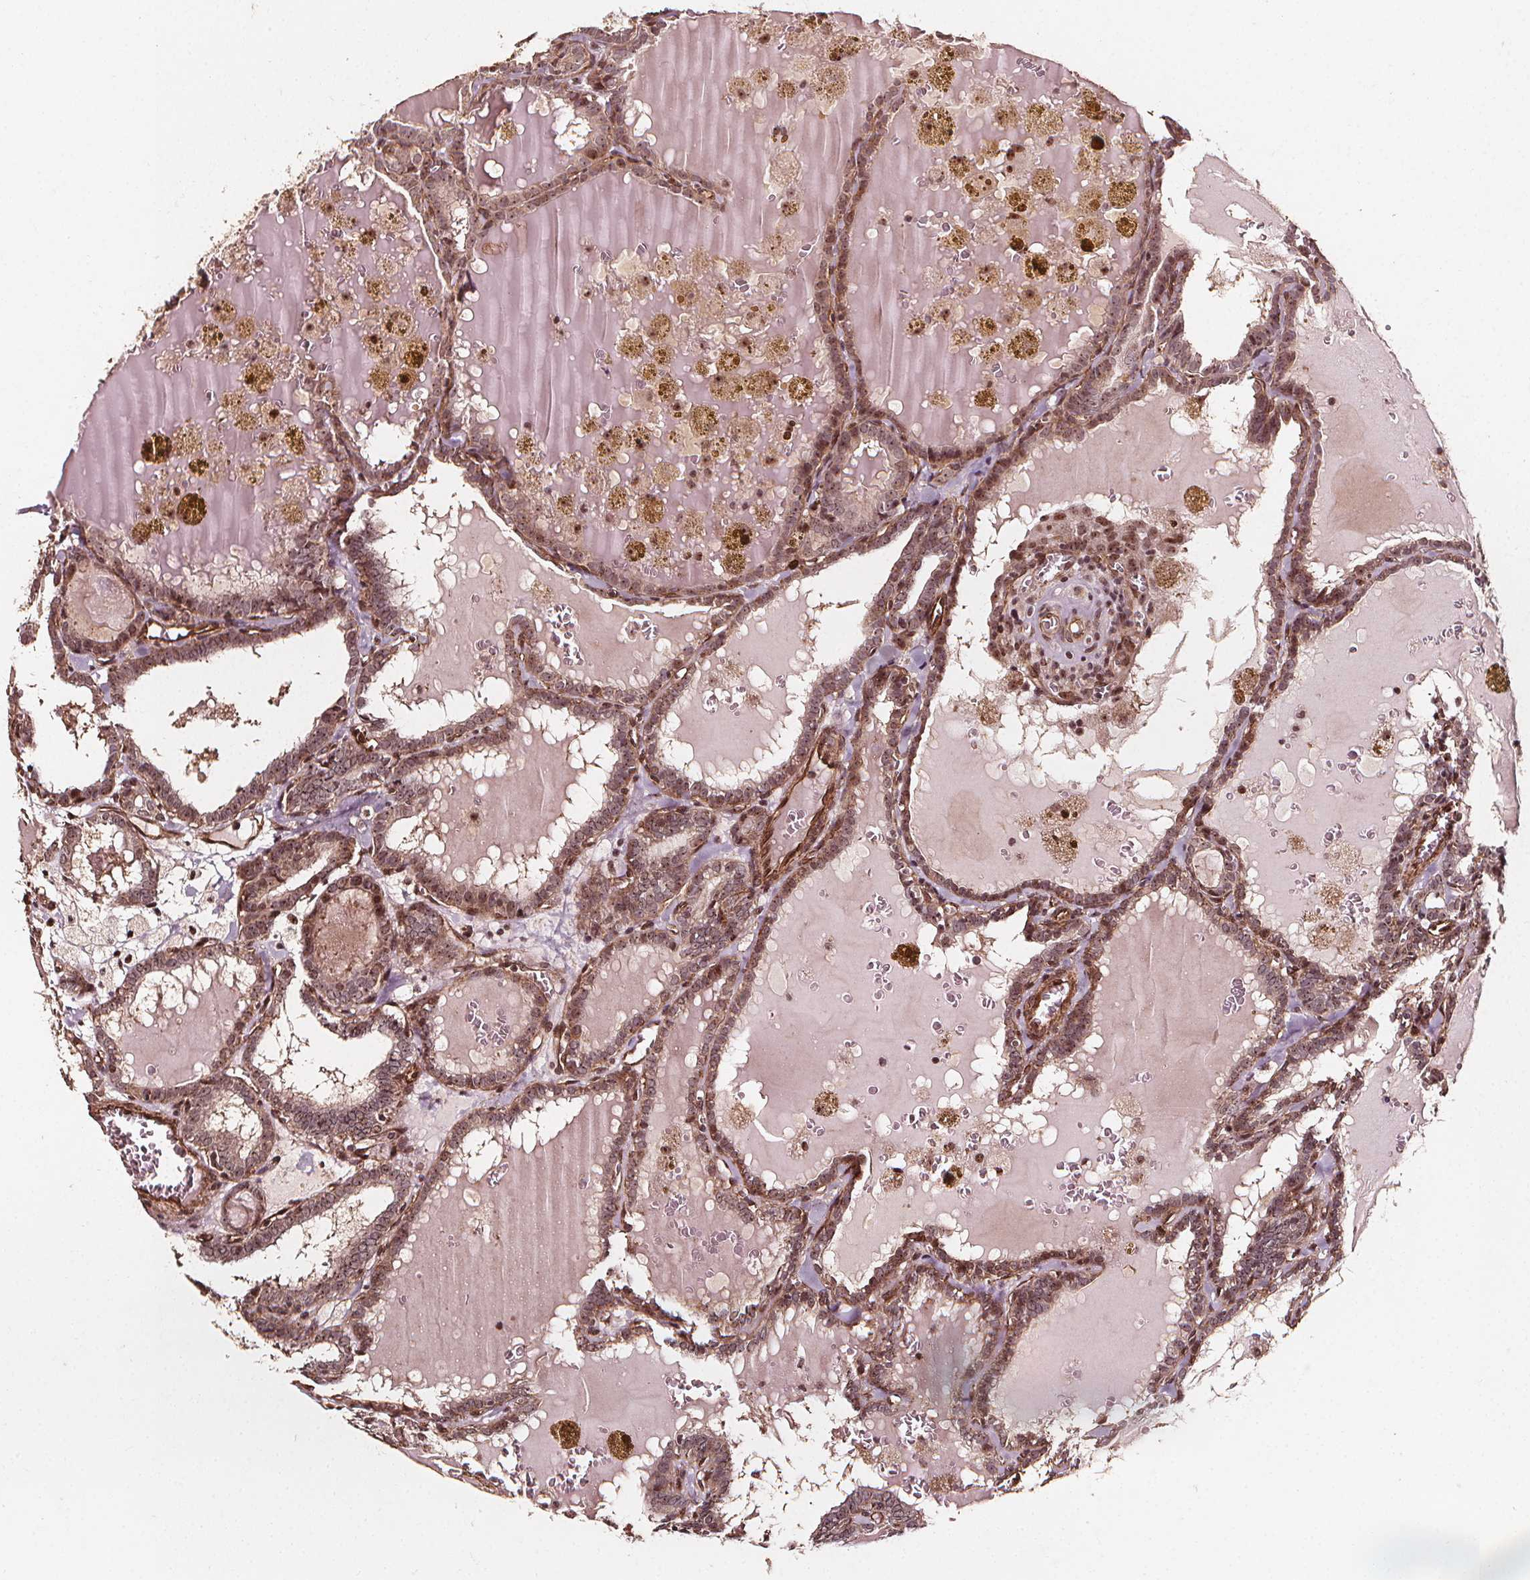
{"staining": {"intensity": "moderate", "quantity": ">75%", "location": "cytoplasmic/membranous,nuclear"}, "tissue": "thyroid cancer", "cell_type": "Tumor cells", "image_type": "cancer", "snomed": [{"axis": "morphology", "description": "Papillary adenocarcinoma, NOS"}, {"axis": "topography", "description": "Thyroid gland"}], "caption": "The immunohistochemical stain shows moderate cytoplasmic/membranous and nuclear positivity in tumor cells of thyroid cancer (papillary adenocarcinoma) tissue.", "gene": "EXOSC9", "patient": {"sex": "female", "age": 39}}